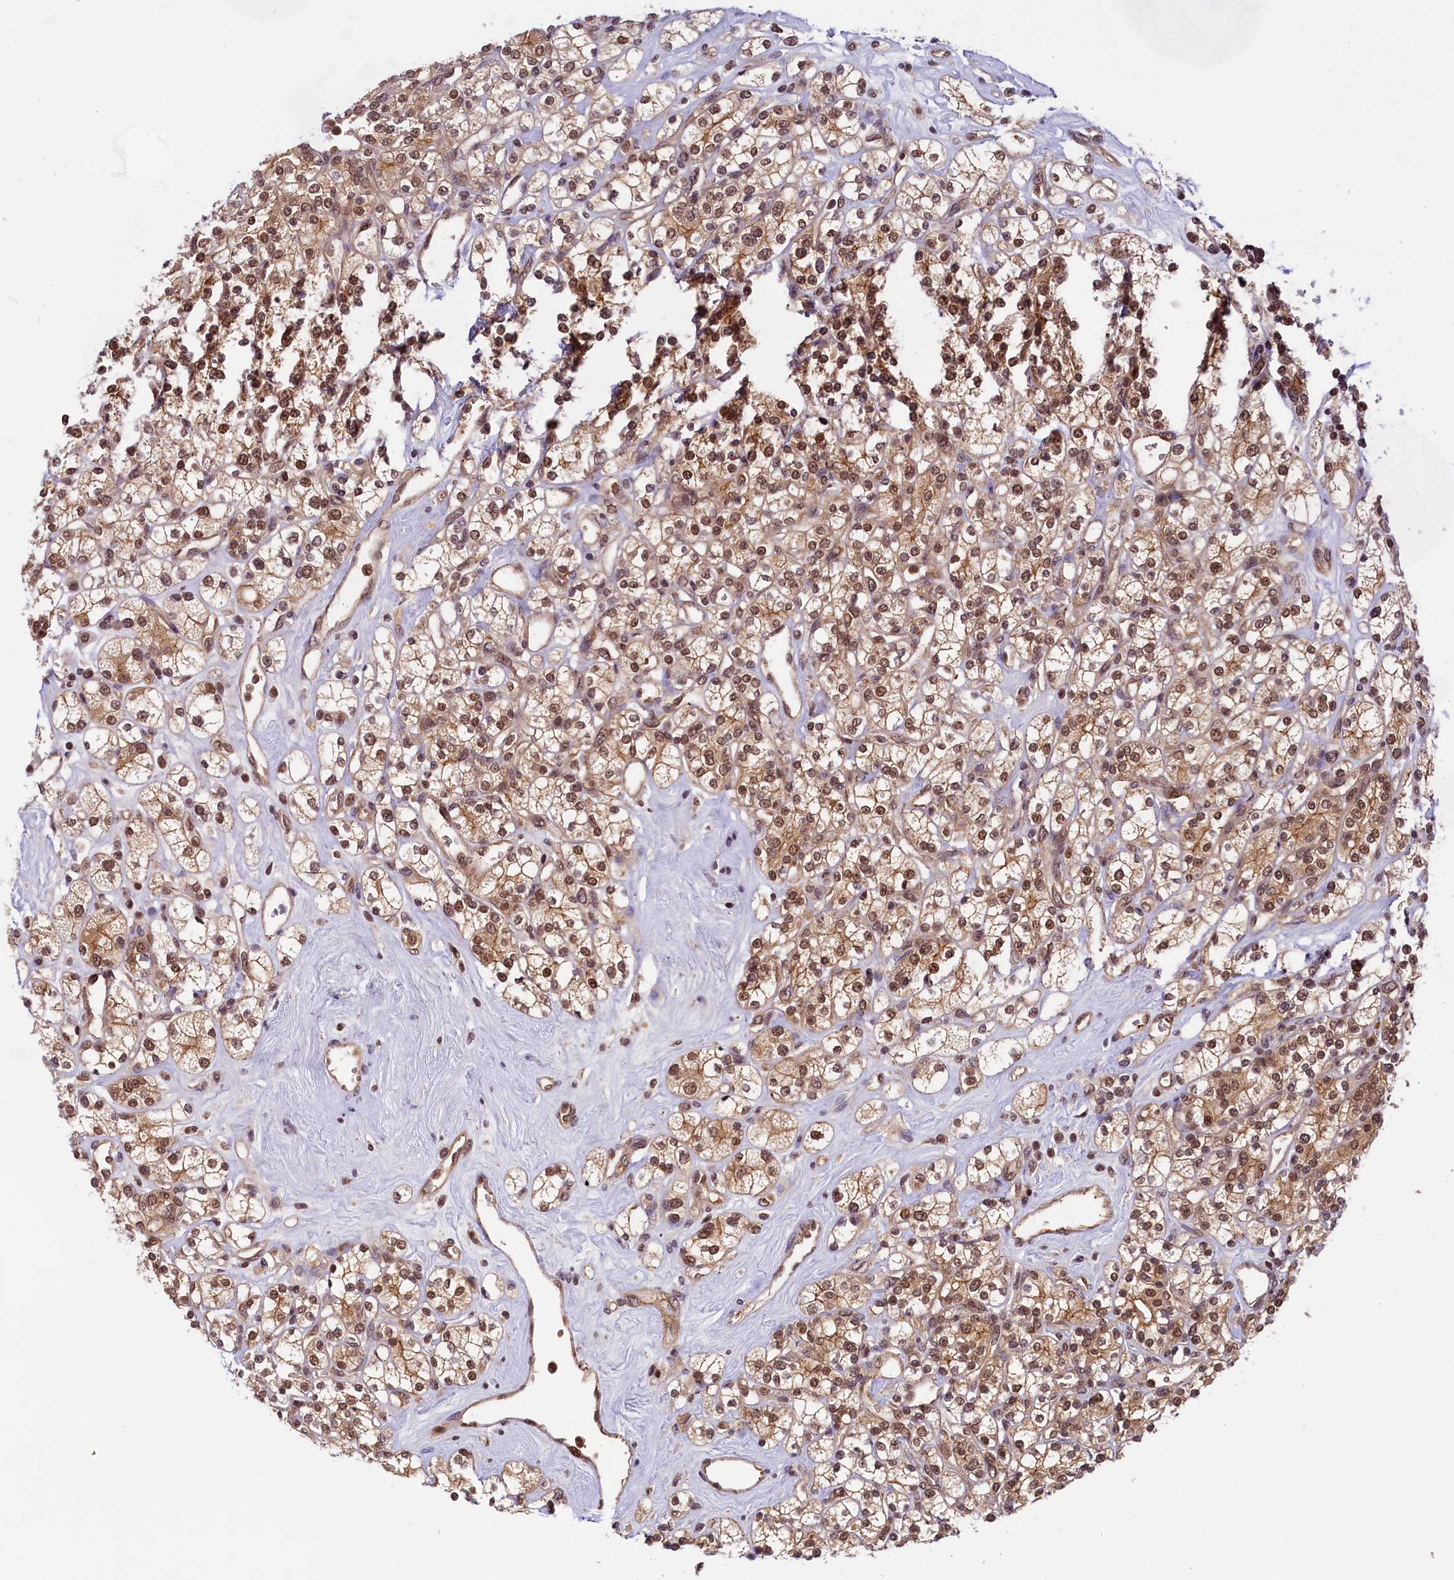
{"staining": {"intensity": "moderate", "quantity": ">75%", "location": "cytoplasmic/membranous,nuclear"}, "tissue": "renal cancer", "cell_type": "Tumor cells", "image_type": "cancer", "snomed": [{"axis": "morphology", "description": "Adenocarcinoma, NOS"}, {"axis": "topography", "description": "Kidney"}], "caption": "Renal cancer (adenocarcinoma) stained for a protein (brown) demonstrates moderate cytoplasmic/membranous and nuclear positive staining in about >75% of tumor cells.", "gene": "SLC7A6OS", "patient": {"sex": "male", "age": 77}}